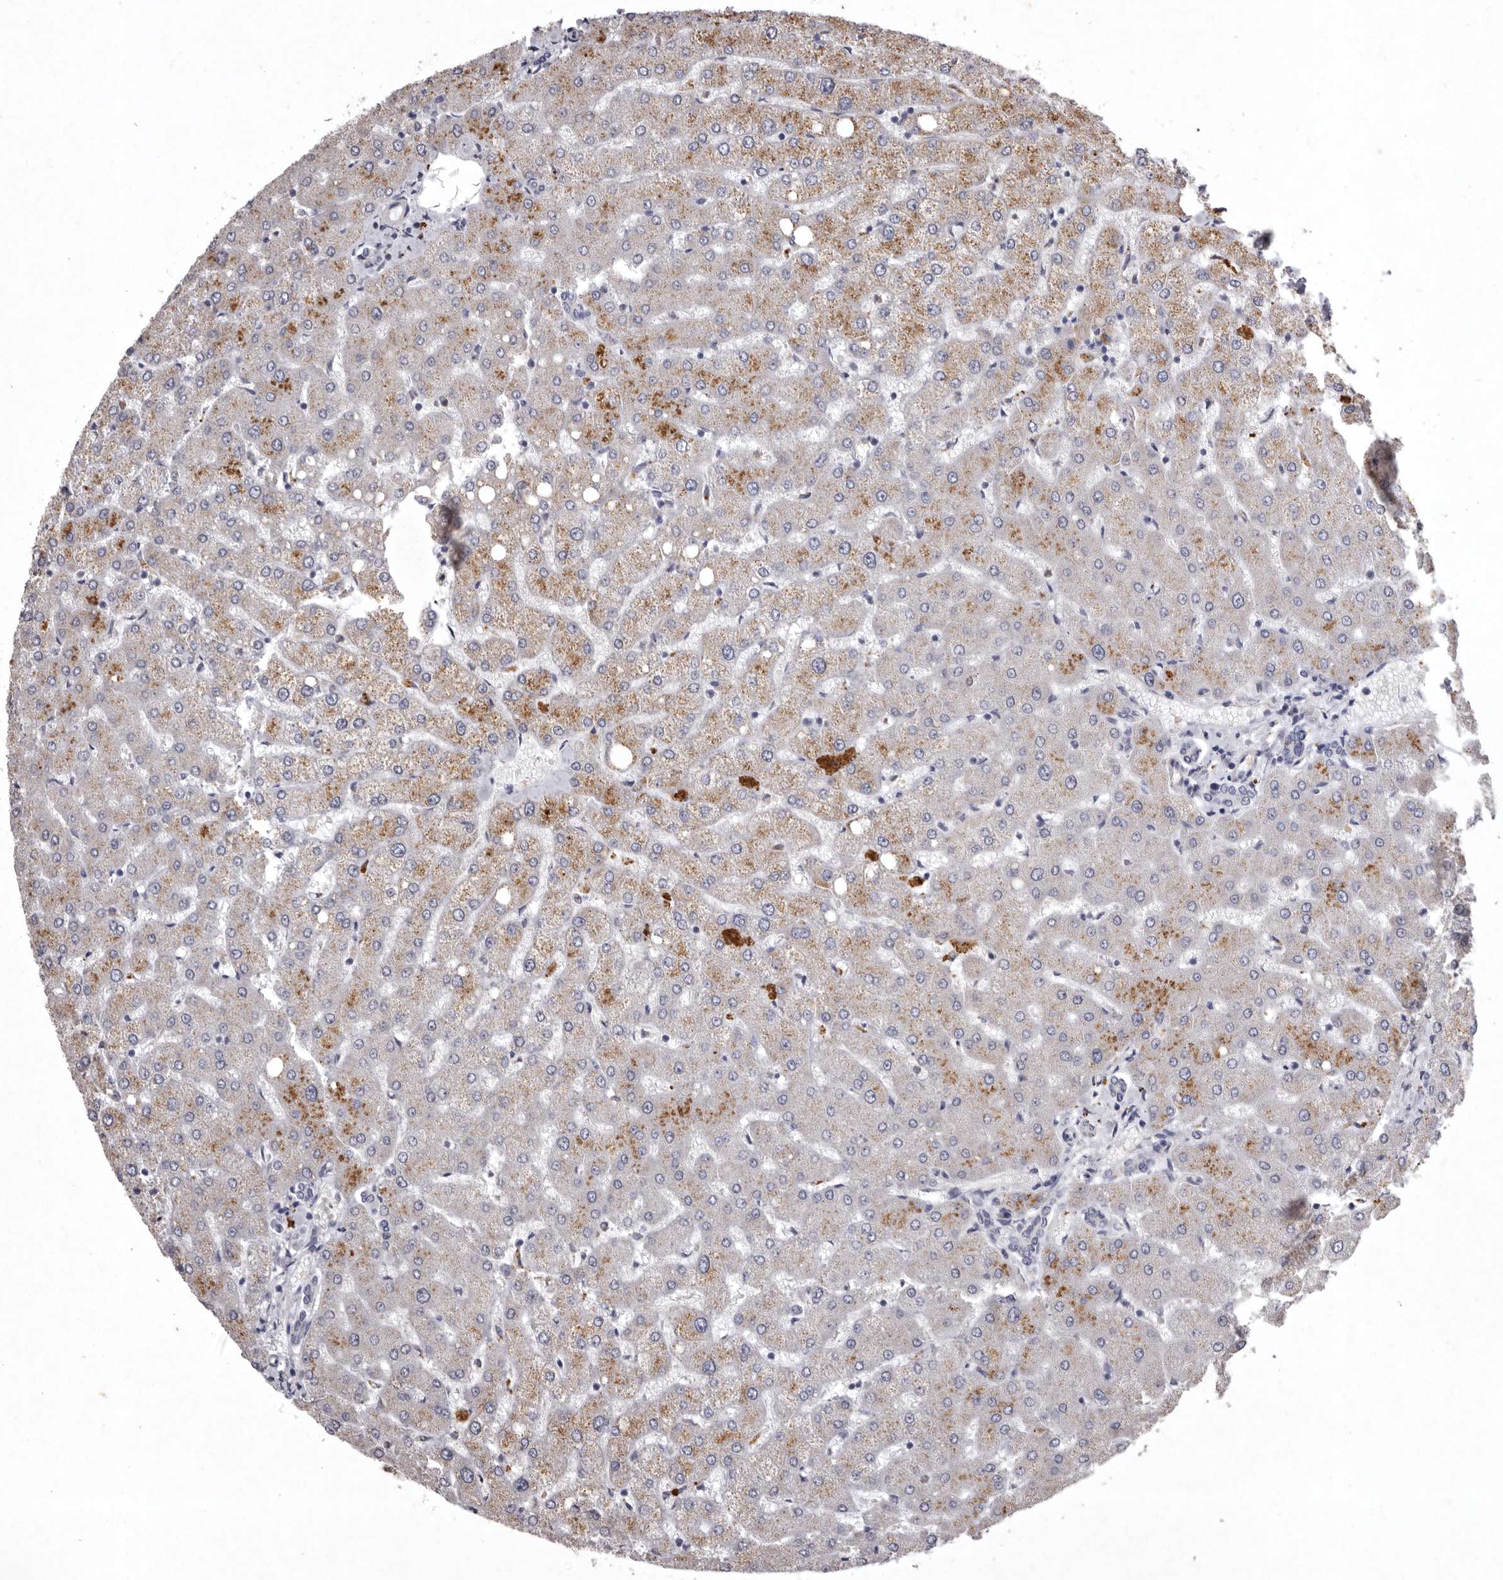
{"staining": {"intensity": "negative", "quantity": "none", "location": "none"}, "tissue": "liver", "cell_type": "Cholangiocytes", "image_type": "normal", "snomed": [{"axis": "morphology", "description": "Normal tissue, NOS"}, {"axis": "topography", "description": "Liver"}], "caption": "The histopathology image demonstrates no significant staining in cholangiocytes of liver.", "gene": "NKAIN4", "patient": {"sex": "female", "age": 54}}